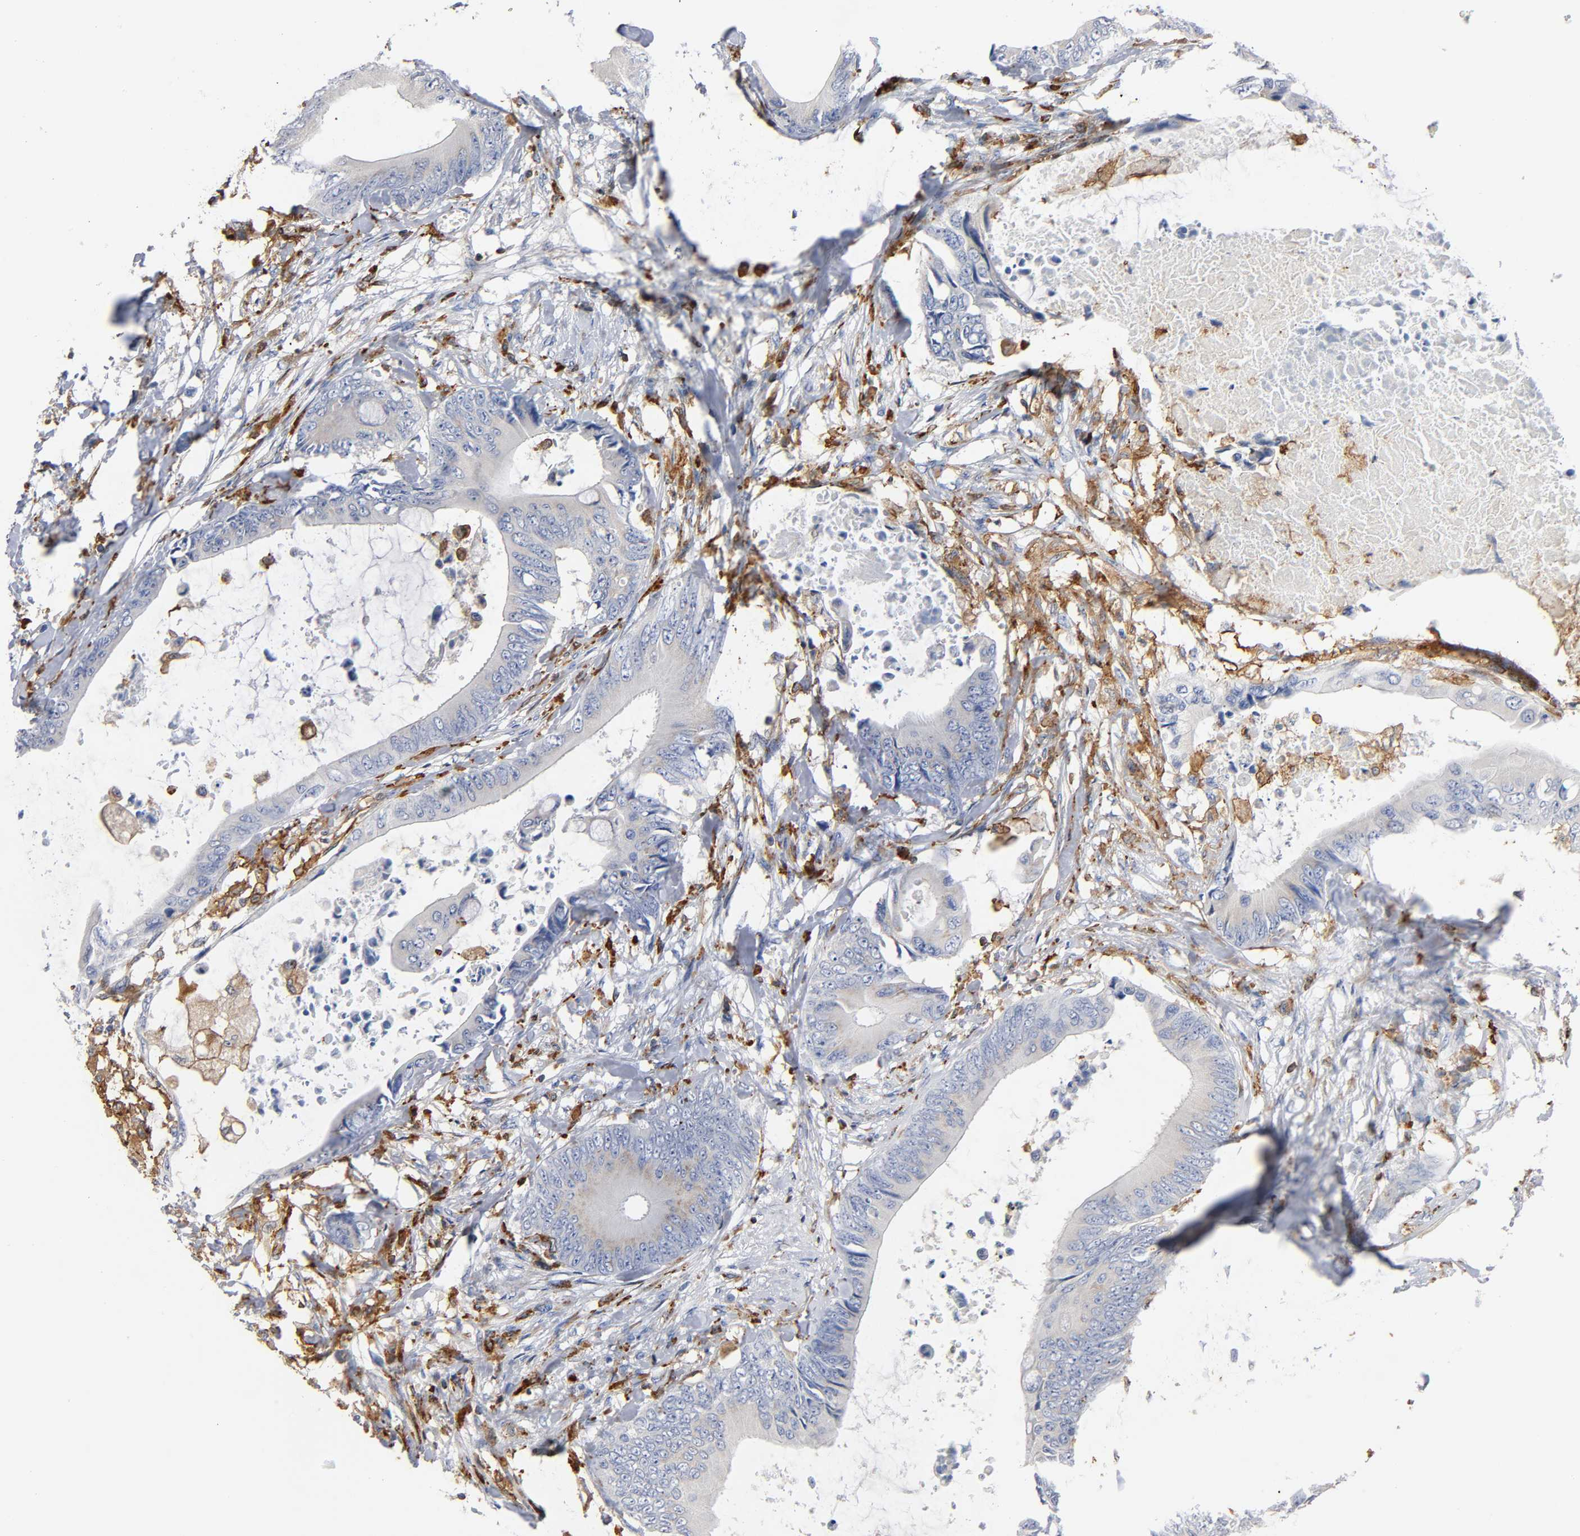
{"staining": {"intensity": "weak", "quantity": "25%-75%", "location": "cytoplasmic/membranous"}, "tissue": "colorectal cancer", "cell_type": "Tumor cells", "image_type": "cancer", "snomed": [{"axis": "morphology", "description": "Normal tissue, NOS"}, {"axis": "morphology", "description": "Adenocarcinoma, NOS"}, {"axis": "topography", "description": "Rectum"}, {"axis": "topography", "description": "Peripheral nerve tissue"}], "caption": "Weak cytoplasmic/membranous positivity for a protein is seen in approximately 25%-75% of tumor cells of colorectal cancer (adenocarcinoma) using immunohistochemistry.", "gene": "CAPN10", "patient": {"sex": "female", "age": 77}}